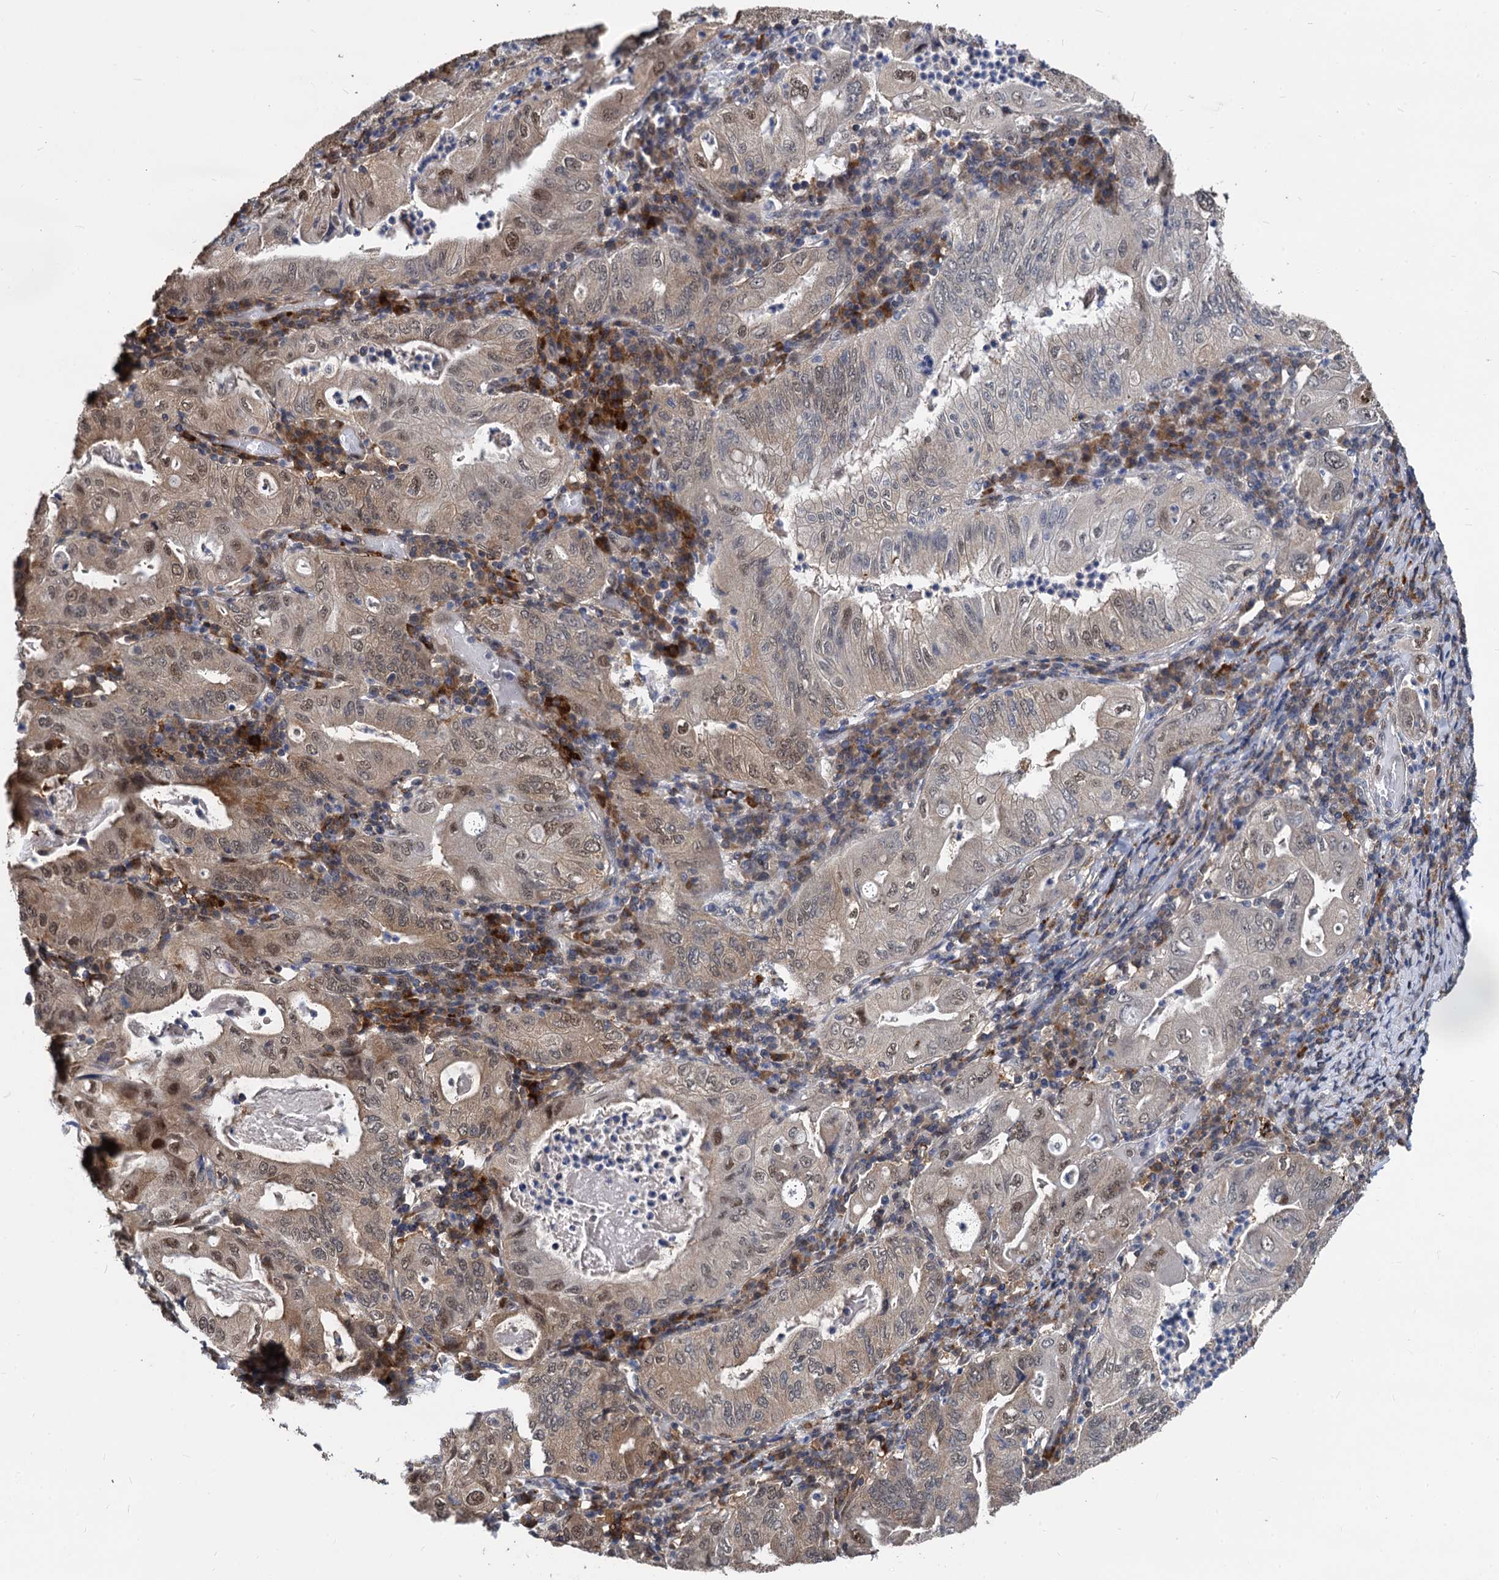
{"staining": {"intensity": "moderate", "quantity": ">75%", "location": "cytoplasmic/membranous,nuclear"}, "tissue": "stomach cancer", "cell_type": "Tumor cells", "image_type": "cancer", "snomed": [{"axis": "morphology", "description": "Normal tissue, NOS"}, {"axis": "morphology", "description": "Adenocarcinoma, NOS"}, {"axis": "topography", "description": "Esophagus"}, {"axis": "topography", "description": "Stomach, upper"}, {"axis": "topography", "description": "Peripheral nerve tissue"}], "caption": "Stomach adenocarcinoma stained with DAB immunohistochemistry displays medium levels of moderate cytoplasmic/membranous and nuclear staining in about >75% of tumor cells.", "gene": "PSMD4", "patient": {"sex": "male", "age": 62}}